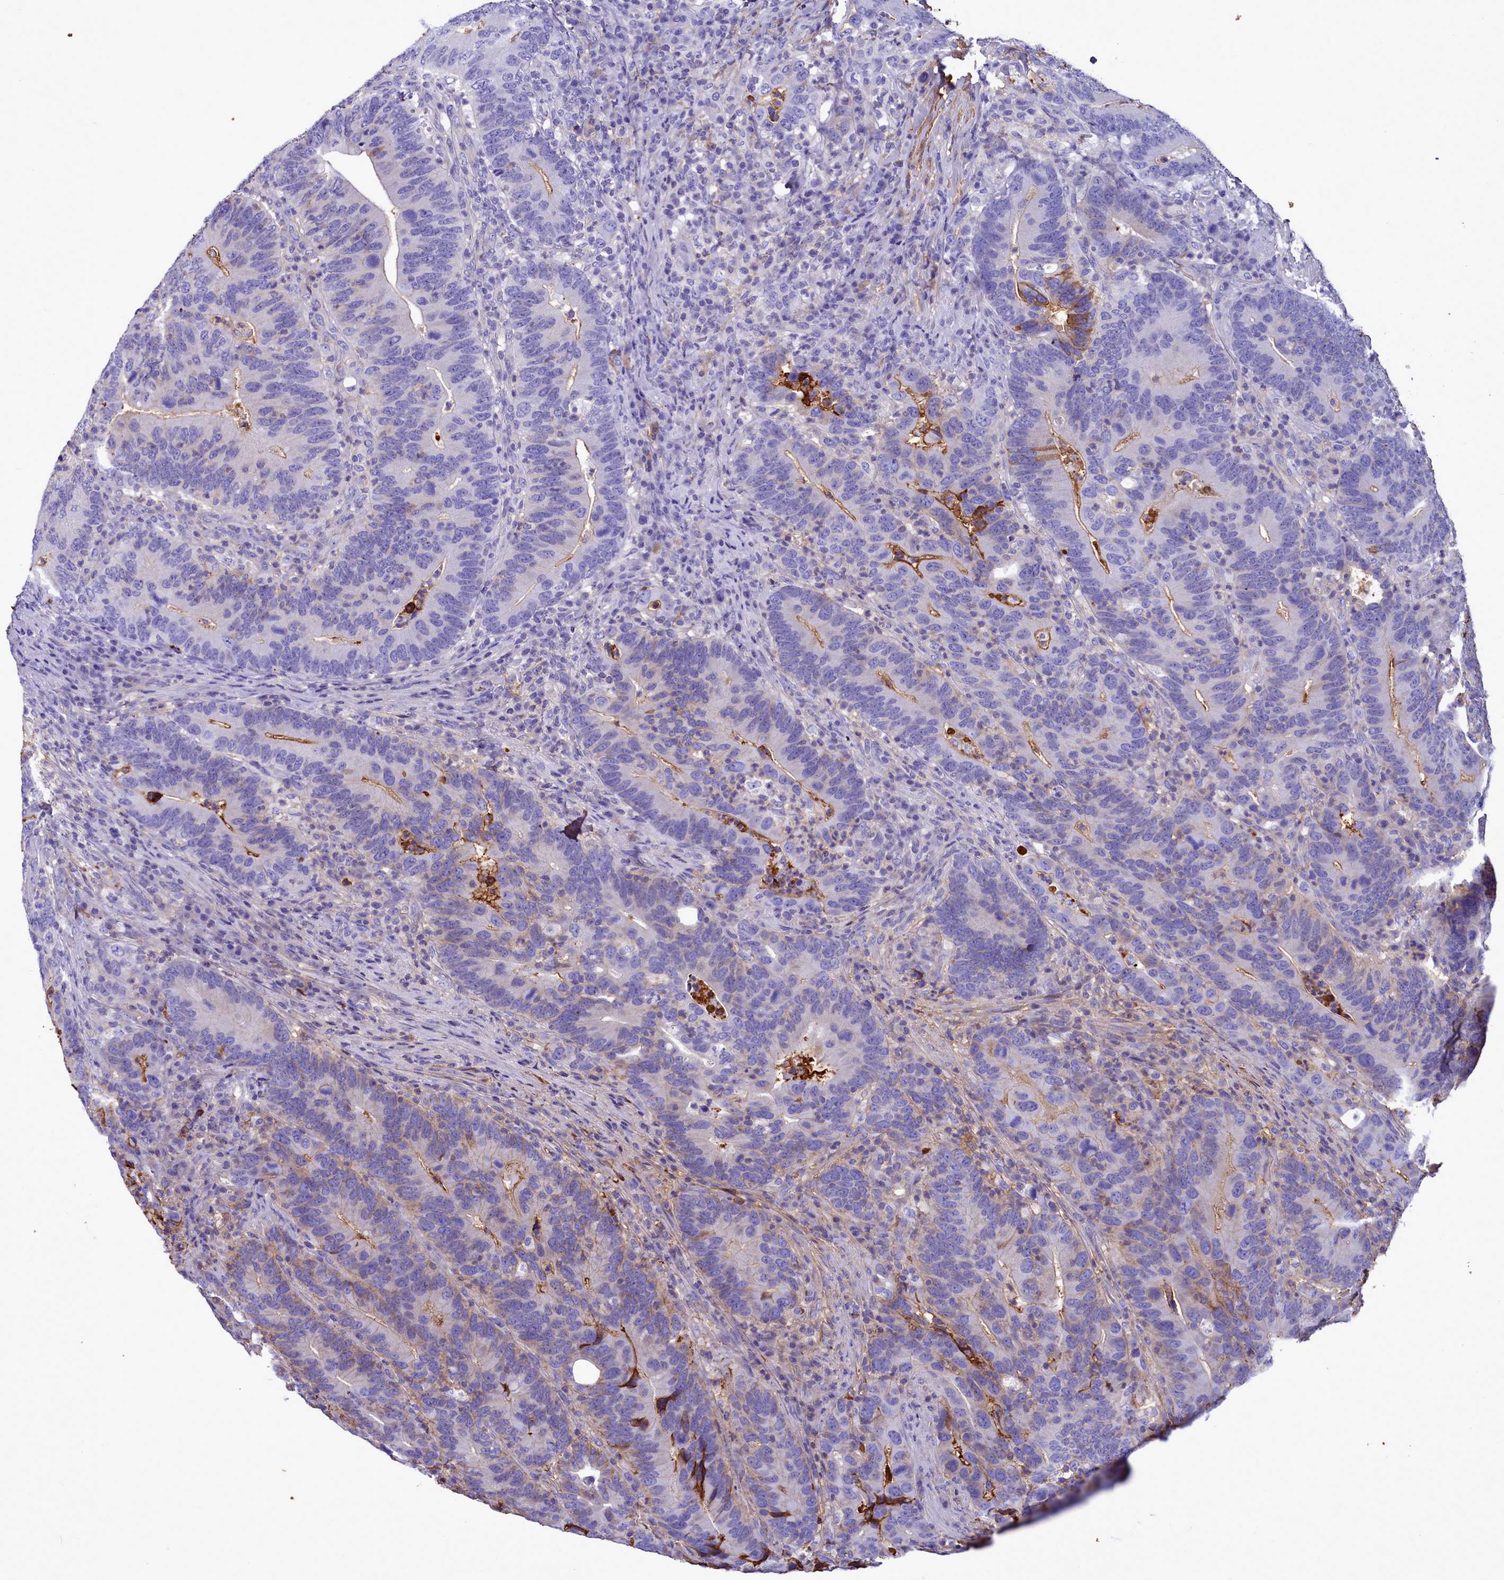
{"staining": {"intensity": "moderate", "quantity": "<25%", "location": "cytoplasmic/membranous"}, "tissue": "colorectal cancer", "cell_type": "Tumor cells", "image_type": "cancer", "snomed": [{"axis": "morphology", "description": "Adenocarcinoma, NOS"}, {"axis": "topography", "description": "Colon"}], "caption": "Immunohistochemistry (IHC) micrograph of neoplastic tissue: human adenocarcinoma (colorectal) stained using immunohistochemistry shows low levels of moderate protein expression localized specifically in the cytoplasmic/membranous of tumor cells, appearing as a cytoplasmic/membranous brown color.", "gene": "H1-7", "patient": {"sex": "female", "age": 66}}